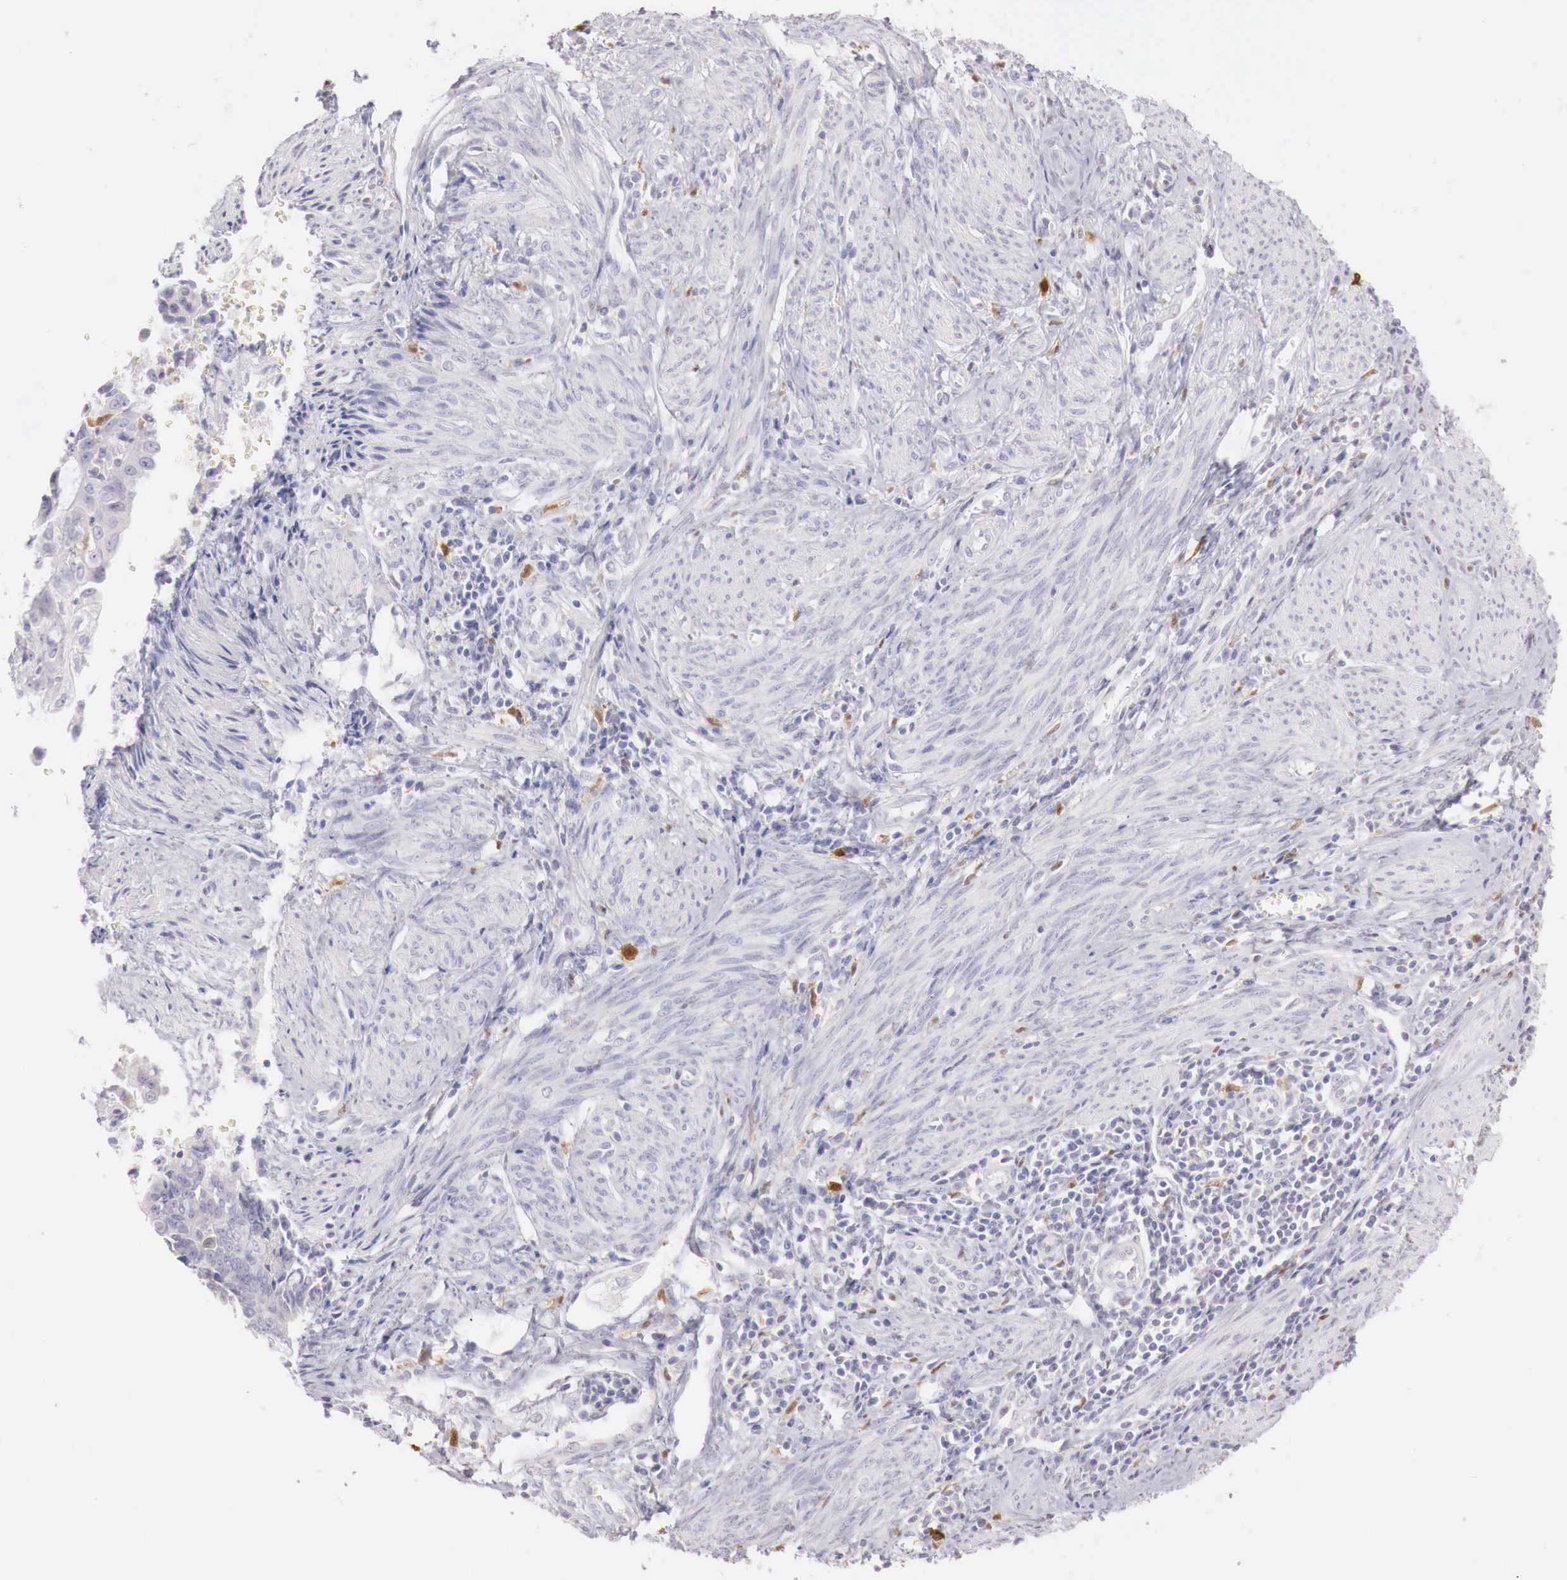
{"staining": {"intensity": "negative", "quantity": "none", "location": "none"}, "tissue": "endometrial cancer", "cell_type": "Tumor cells", "image_type": "cancer", "snomed": [{"axis": "morphology", "description": "Adenocarcinoma, NOS"}, {"axis": "topography", "description": "Endometrium"}], "caption": "Endometrial cancer stained for a protein using immunohistochemistry (IHC) demonstrates no expression tumor cells.", "gene": "RENBP", "patient": {"sex": "female", "age": 75}}